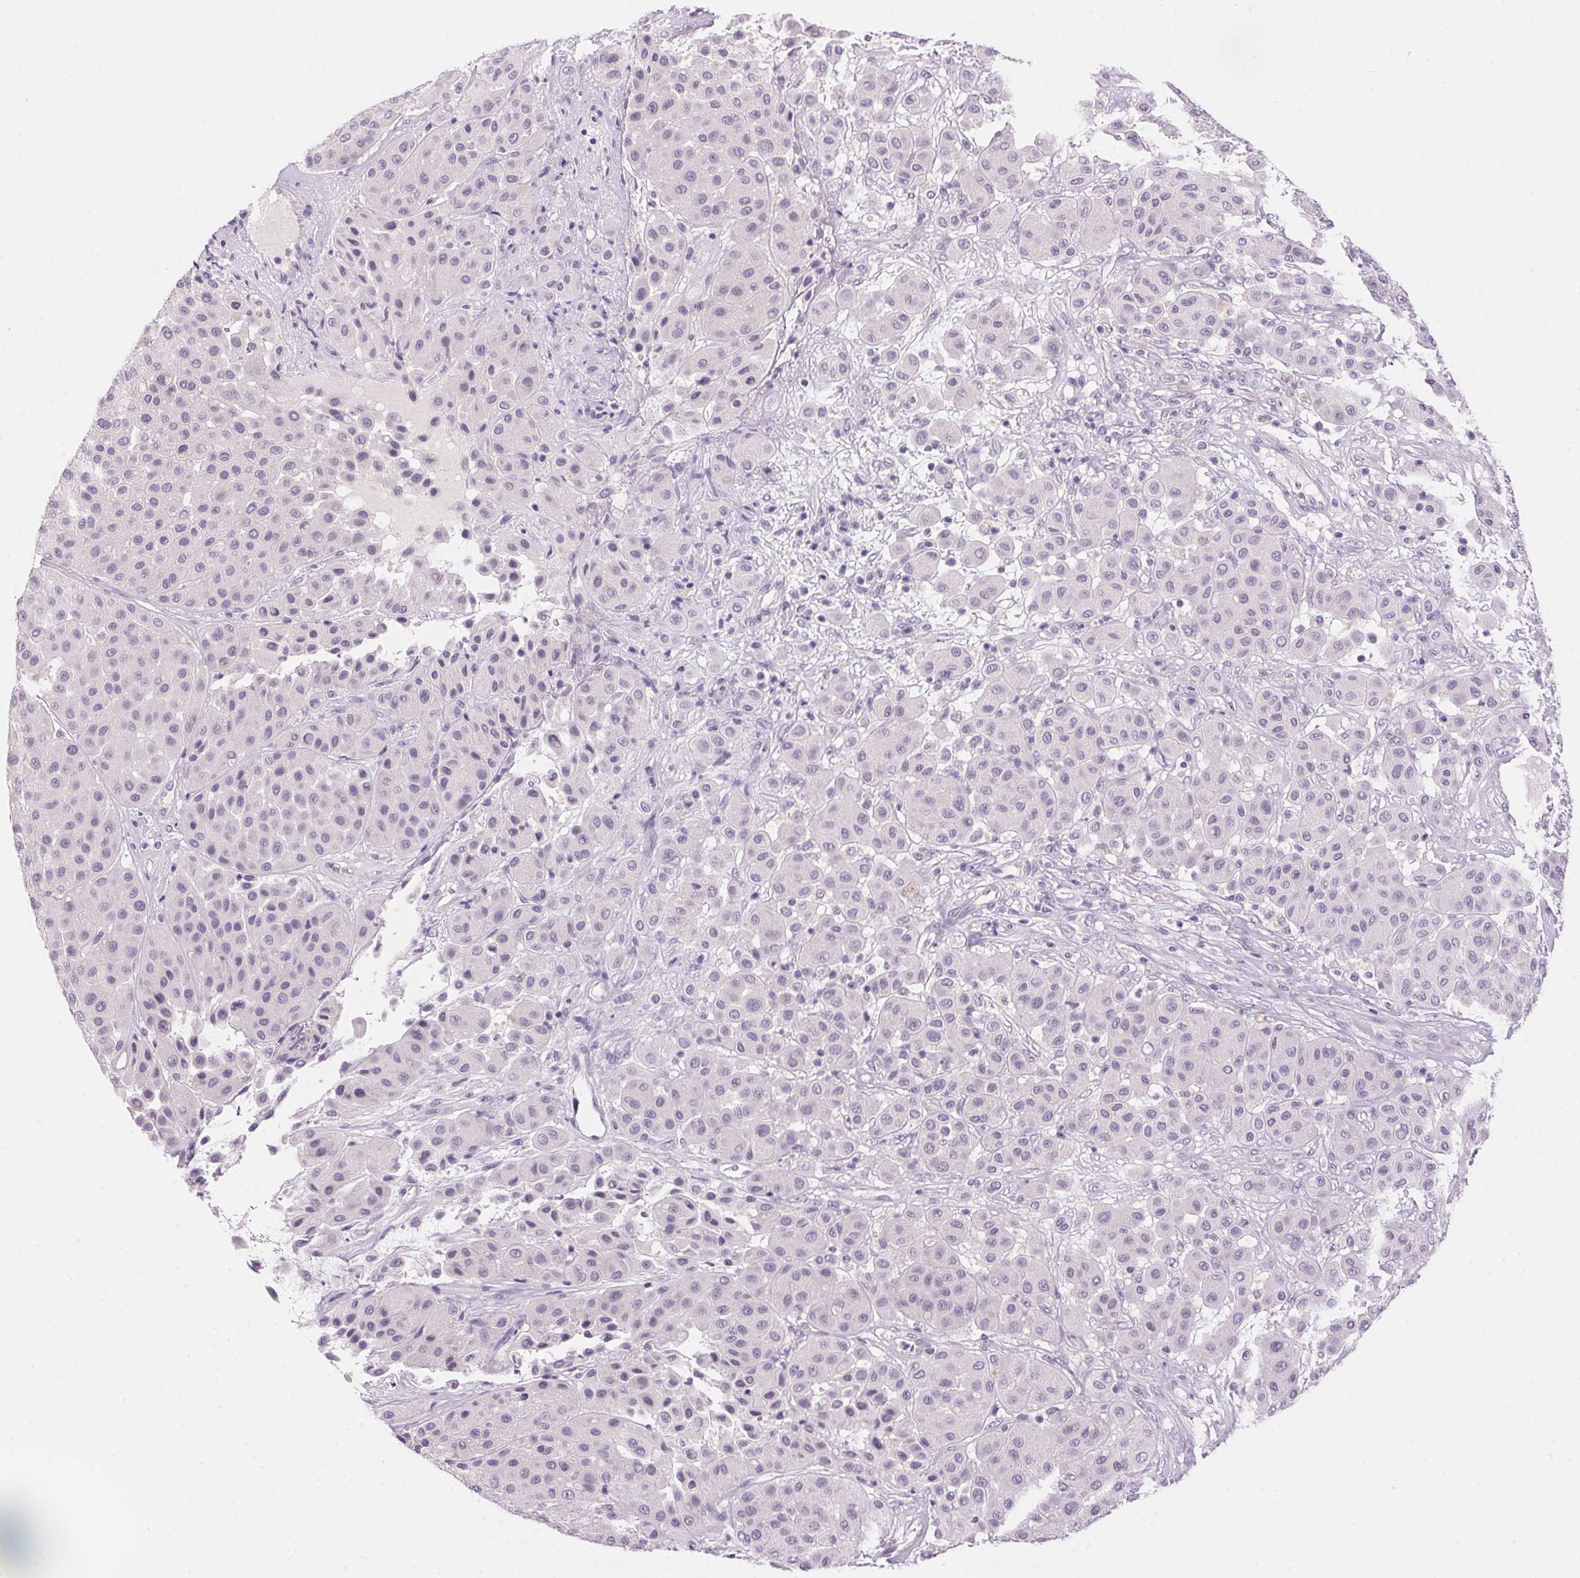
{"staining": {"intensity": "negative", "quantity": "none", "location": "none"}, "tissue": "melanoma", "cell_type": "Tumor cells", "image_type": "cancer", "snomed": [{"axis": "morphology", "description": "Malignant melanoma, Metastatic site"}, {"axis": "topography", "description": "Smooth muscle"}], "caption": "Immunohistochemistry (IHC) histopathology image of malignant melanoma (metastatic site) stained for a protein (brown), which demonstrates no staining in tumor cells.", "gene": "HSD17B2", "patient": {"sex": "male", "age": 41}}